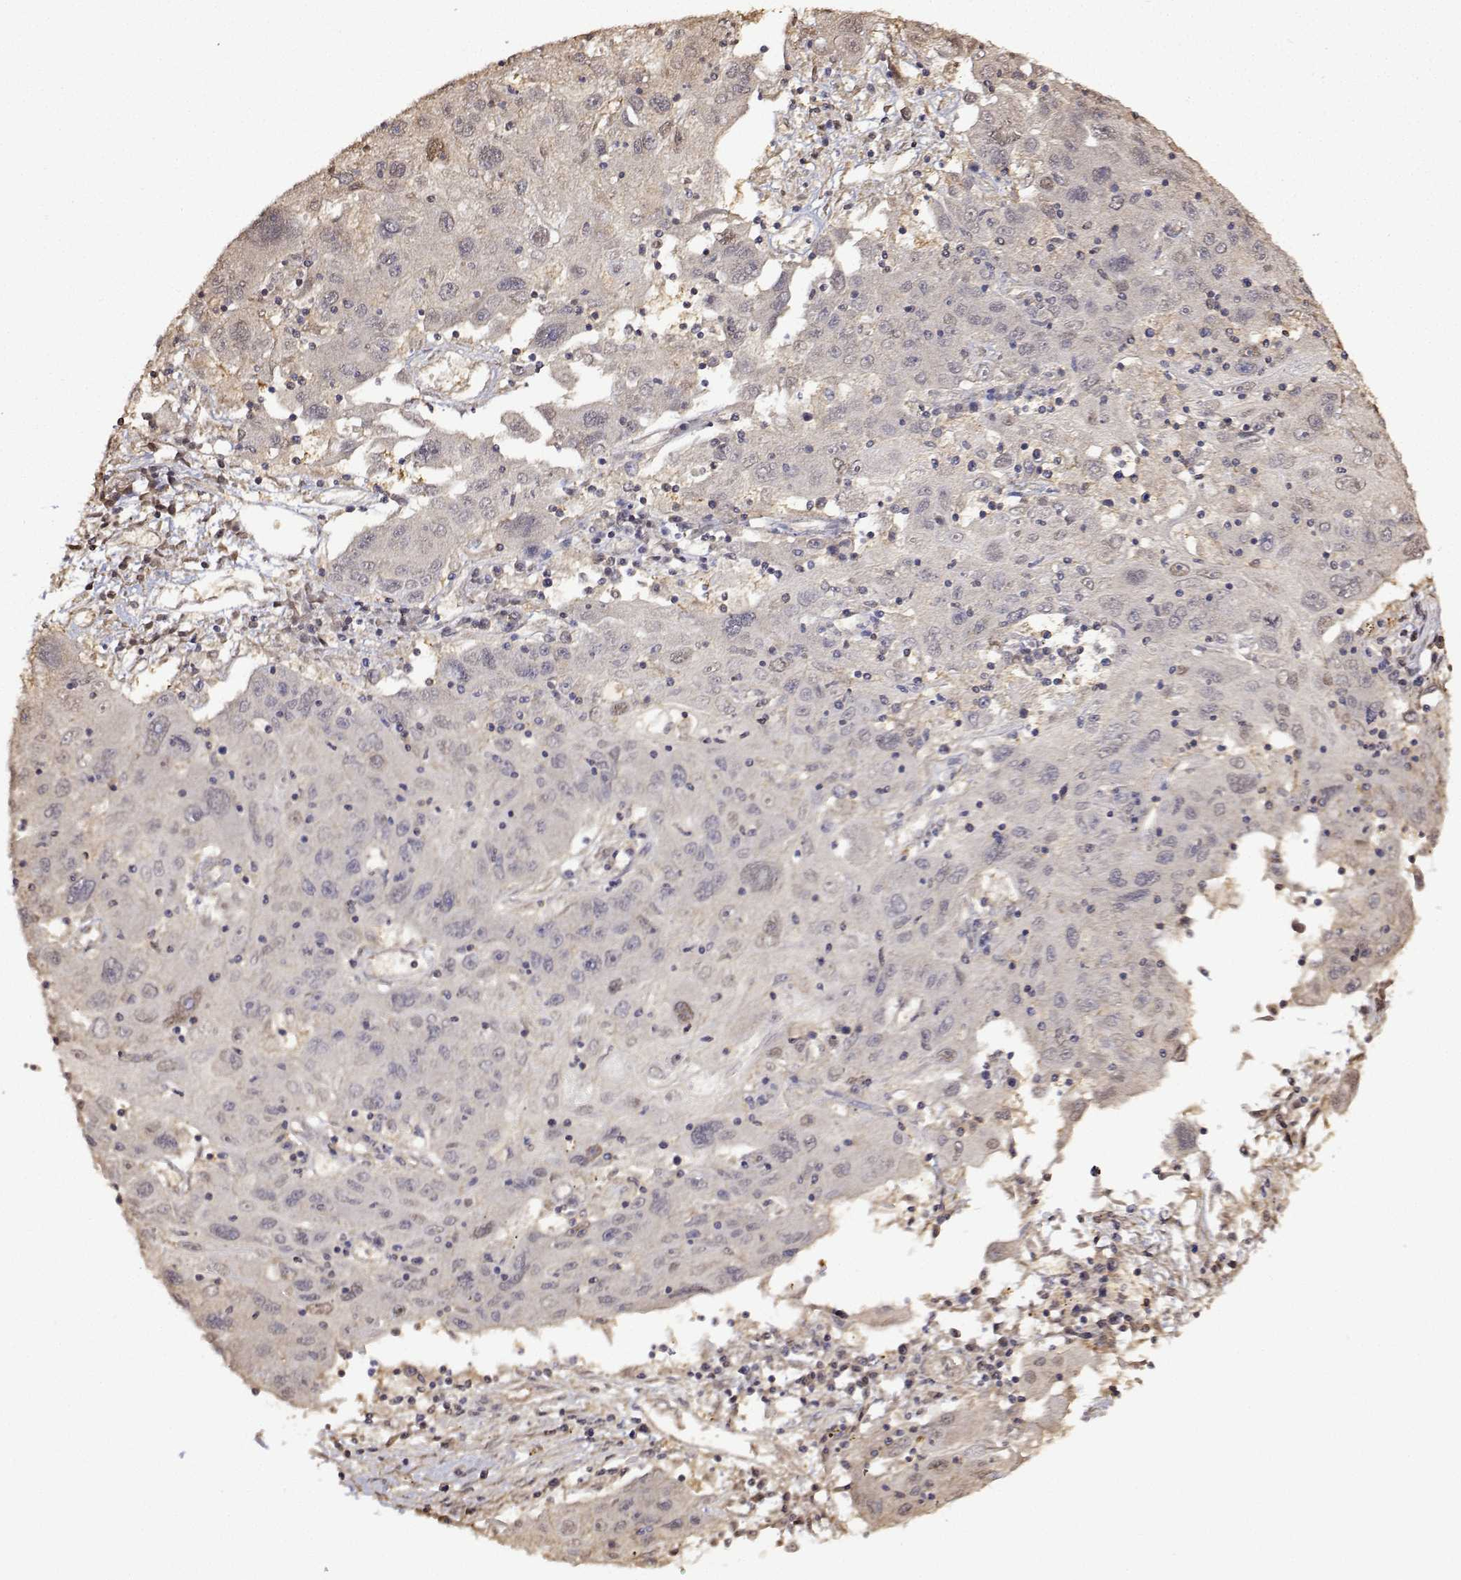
{"staining": {"intensity": "negative", "quantity": "none", "location": "none"}, "tissue": "stomach cancer", "cell_type": "Tumor cells", "image_type": "cancer", "snomed": [{"axis": "morphology", "description": "Adenocarcinoma, NOS"}, {"axis": "topography", "description": "Stomach"}], "caption": "IHC of adenocarcinoma (stomach) demonstrates no expression in tumor cells.", "gene": "TPI1", "patient": {"sex": "male", "age": 56}}